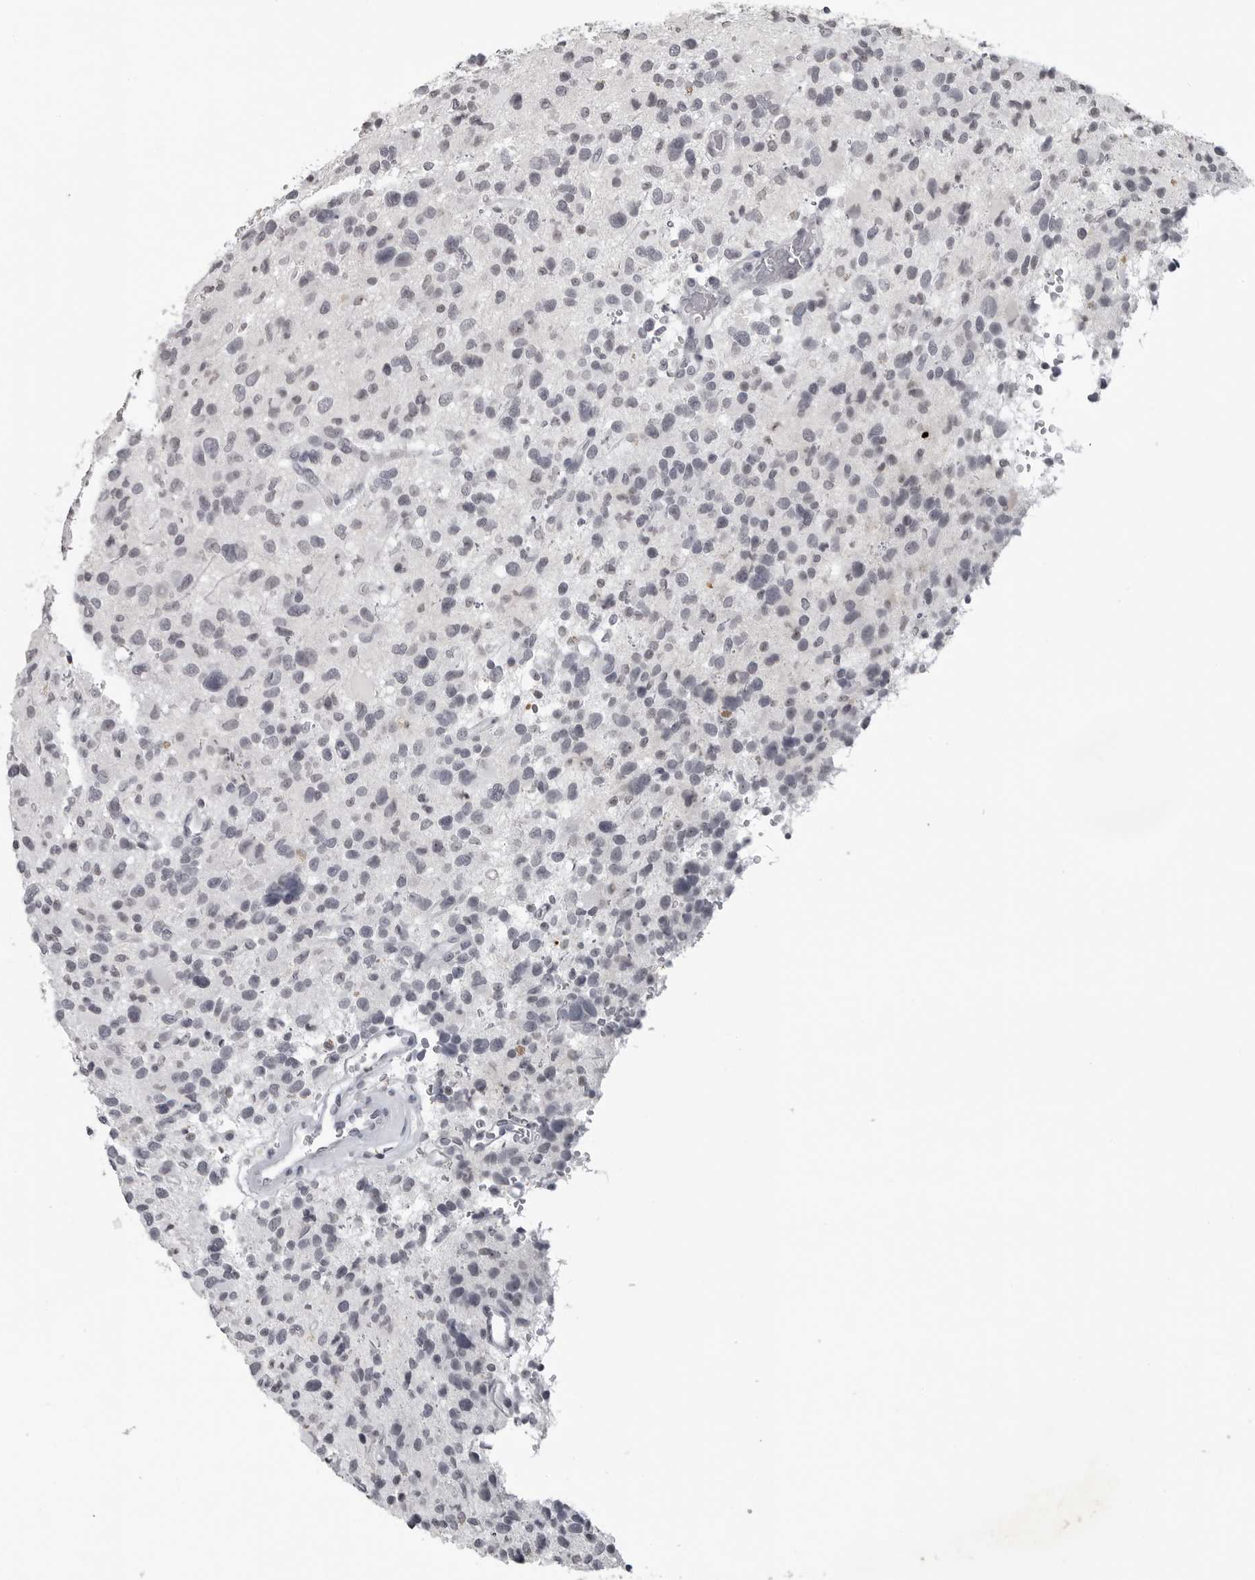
{"staining": {"intensity": "negative", "quantity": "none", "location": "none"}, "tissue": "glioma", "cell_type": "Tumor cells", "image_type": "cancer", "snomed": [{"axis": "morphology", "description": "Glioma, malignant, High grade"}, {"axis": "topography", "description": "Brain"}], "caption": "Glioma was stained to show a protein in brown. There is no significant expression in tumor cells. Brightfield microscopy of immunohistochemistry stained with DAB (brown) and hematoxylin (blue), captured at high magnification.", "gene": "DDX54", "patient": {"sex": "male", "age": 48}}